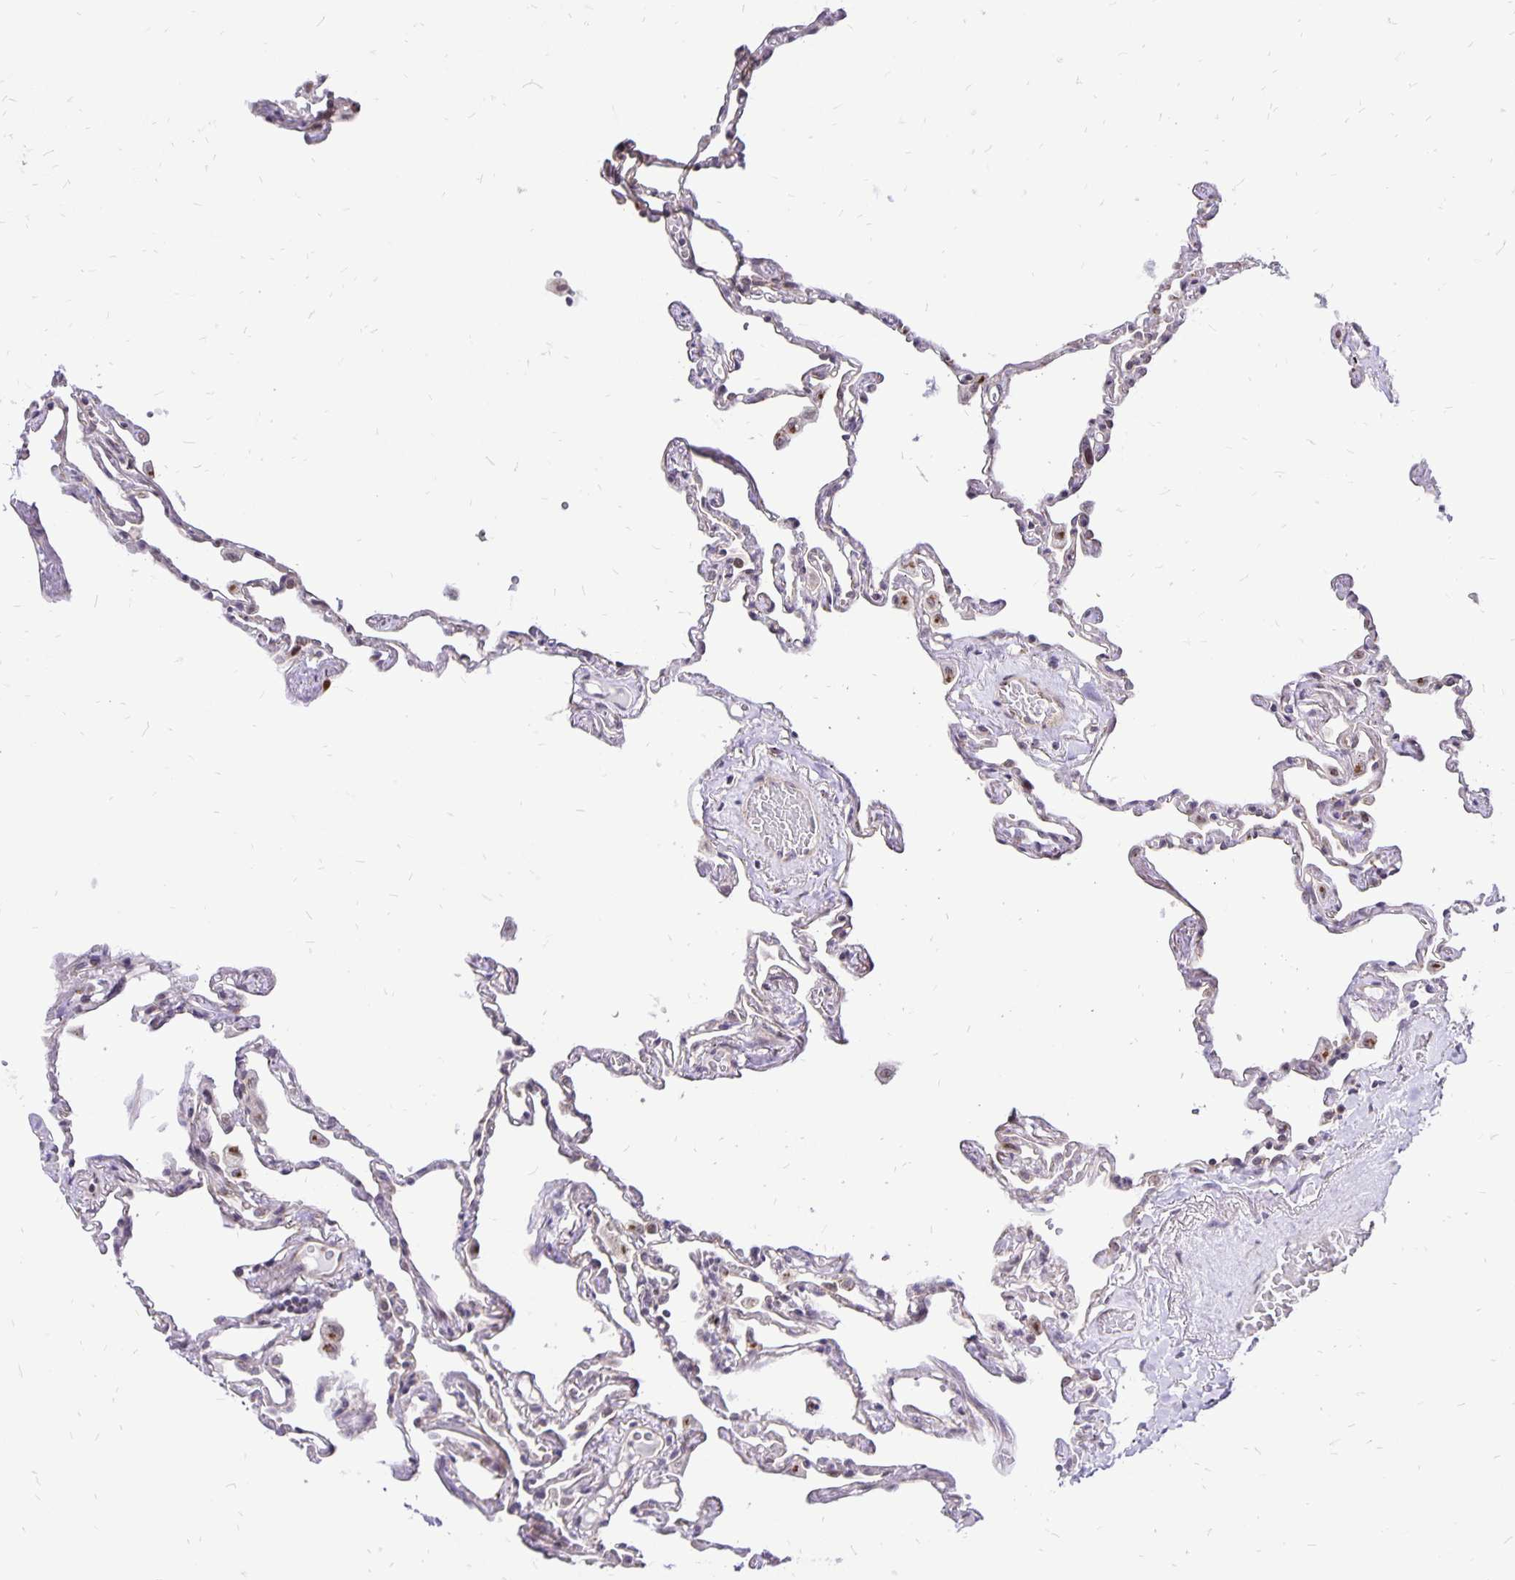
{"staining": {"intensity": "moderate", "quantity": "<25%", "location": "cytoplasmic/membranous"}, "tissue": "lung", "cell_type": "Alveolar cells", "image_type": "normal", "snomed": [{"axis": "morphology", "description": "Normal tissue, NOS"}, {"axis": "topography", "description": "Lung"}], "caption": "Unremarkable lung demonstrates moderate cytoplasmic/membranous staining in approximately <25% of alveolar cells (brown staining indicates protein expression, while blue staining denotes nuclei)..", "gene": "GOLGA5", "patient": {"sex": "female", "age": 67}}